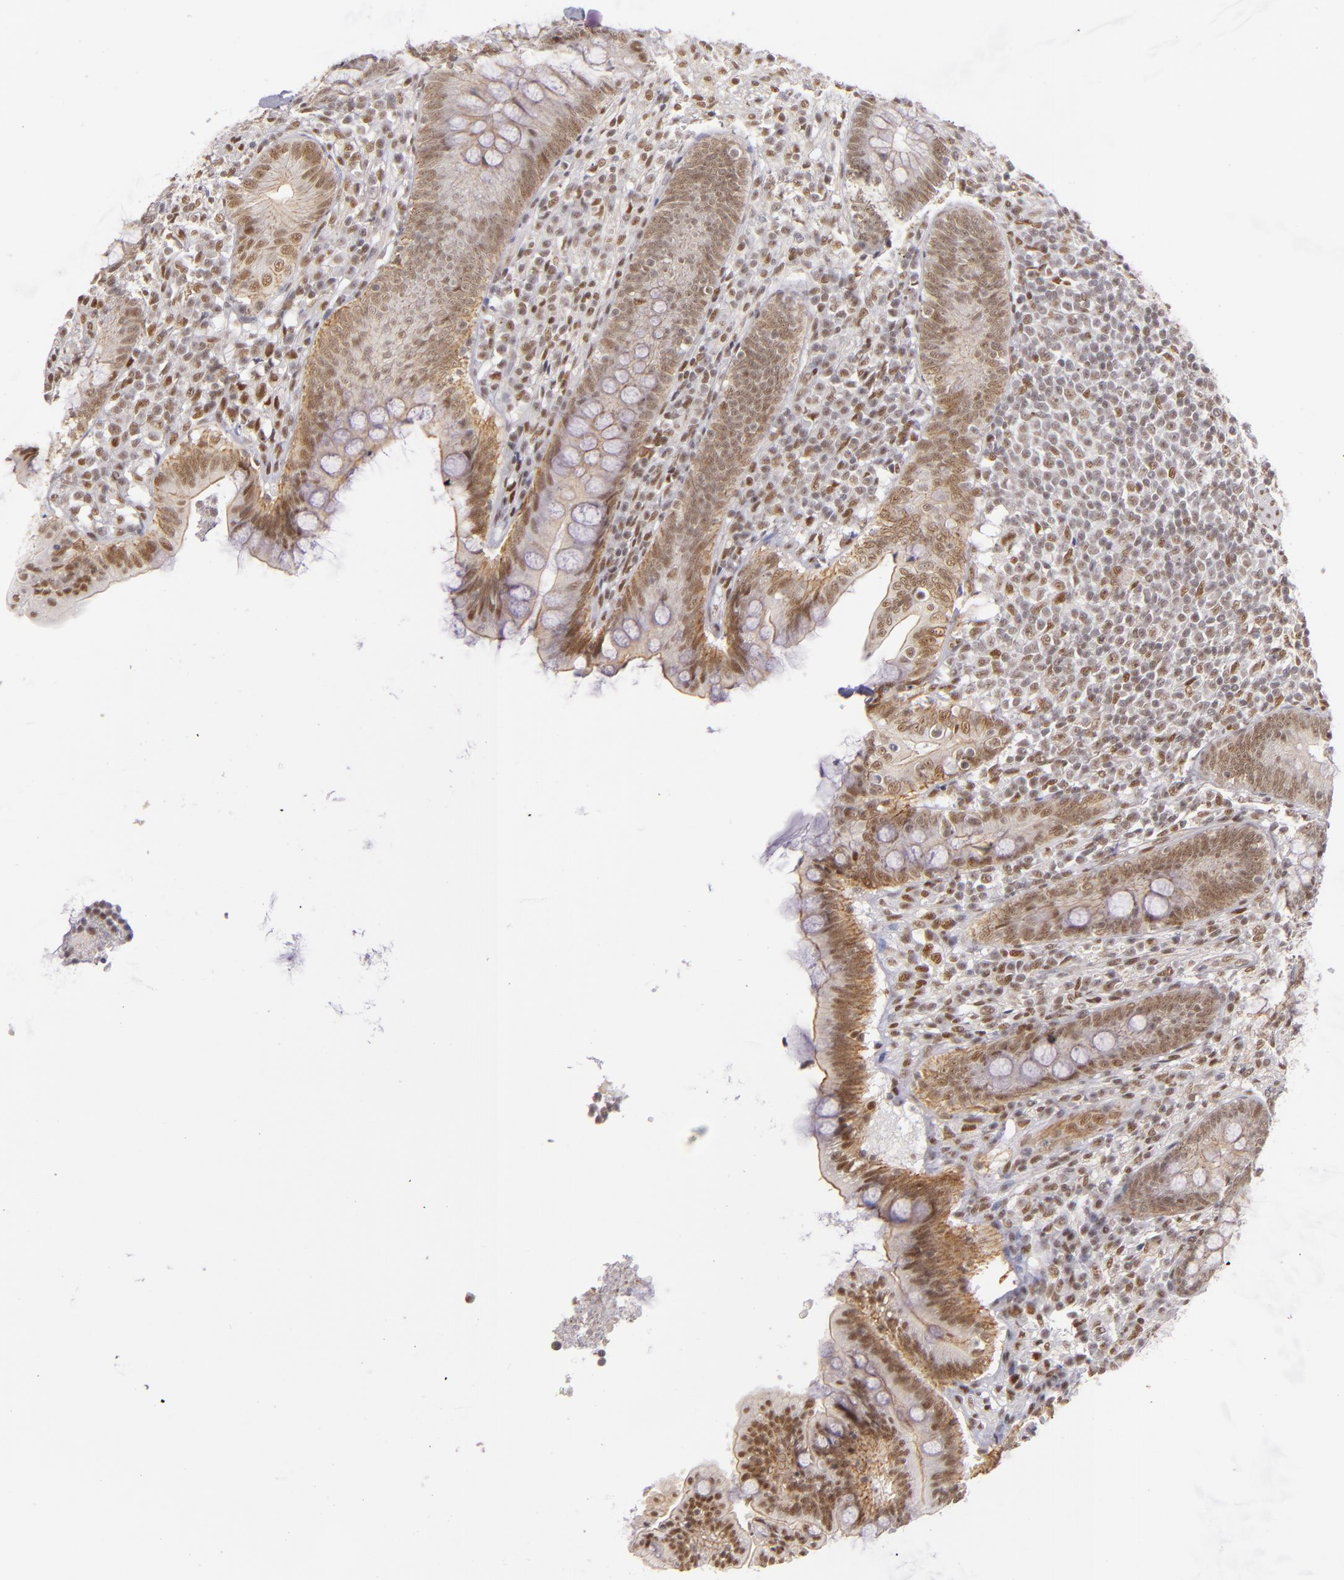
{"staining": {"intensity": "moderate", "quantity": ">75%", "location": "nuclear"}, "tissue": "appendix", "cell_type": "Glandular cells", "image_type": "normal", "snomed": [{"axis": "morphology", "description": "Normal tissue, NOS"}, {"axis": "topography", "description": "Appendix"}], "caption": "High-power microscopy captured an immunohistochemistry photomicrograph of benign appendix, revealing moderate nuclear staining in about >75% of glandular cells. The staining is performed using DAB brown chromogen to label protein expression. The nuclei are counter-stained blue using hematoxylin.", "gene": "NCOR2", "patient": {"sex": "female", "age": 66}}